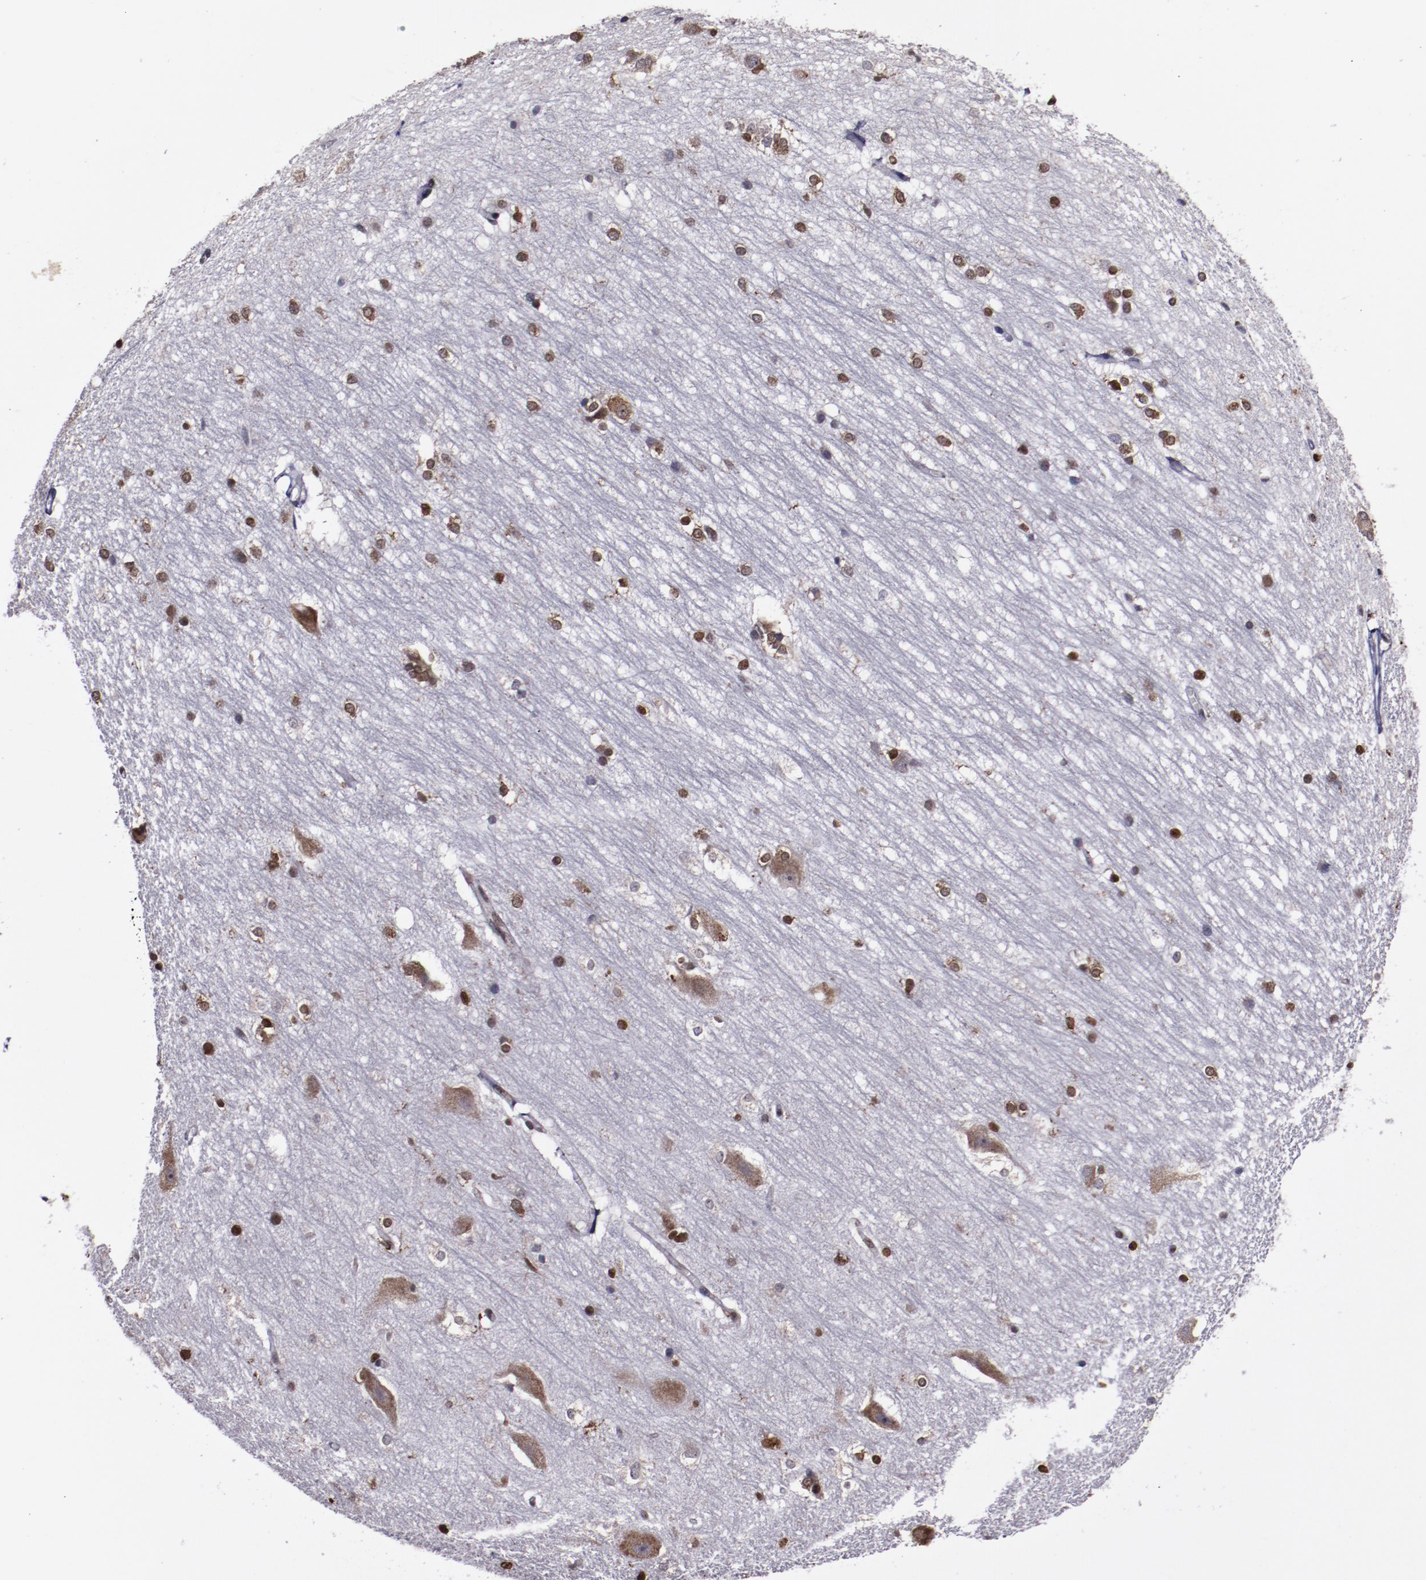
{"staining": {"intensity": "weak", "quantity": "25%-75%", "location": "nuclear"}, "tissue": "hippocampus", "cell_type": "Glial cells", "image_type": "normal", "snomed": [{"axis": "morphology", "description": "Normal tissue, NOS"}, {"axis": "topography", "description": "Hippocampus"}], "caption": "Immunohistochemical staining of unremarkable hippocampus exhibits 25%-75% levels of weak nuclear protein staining in about 25%-75% of glial cells.", "gene": "APEX1", "patient": {"sex": "female", "age": 19}}